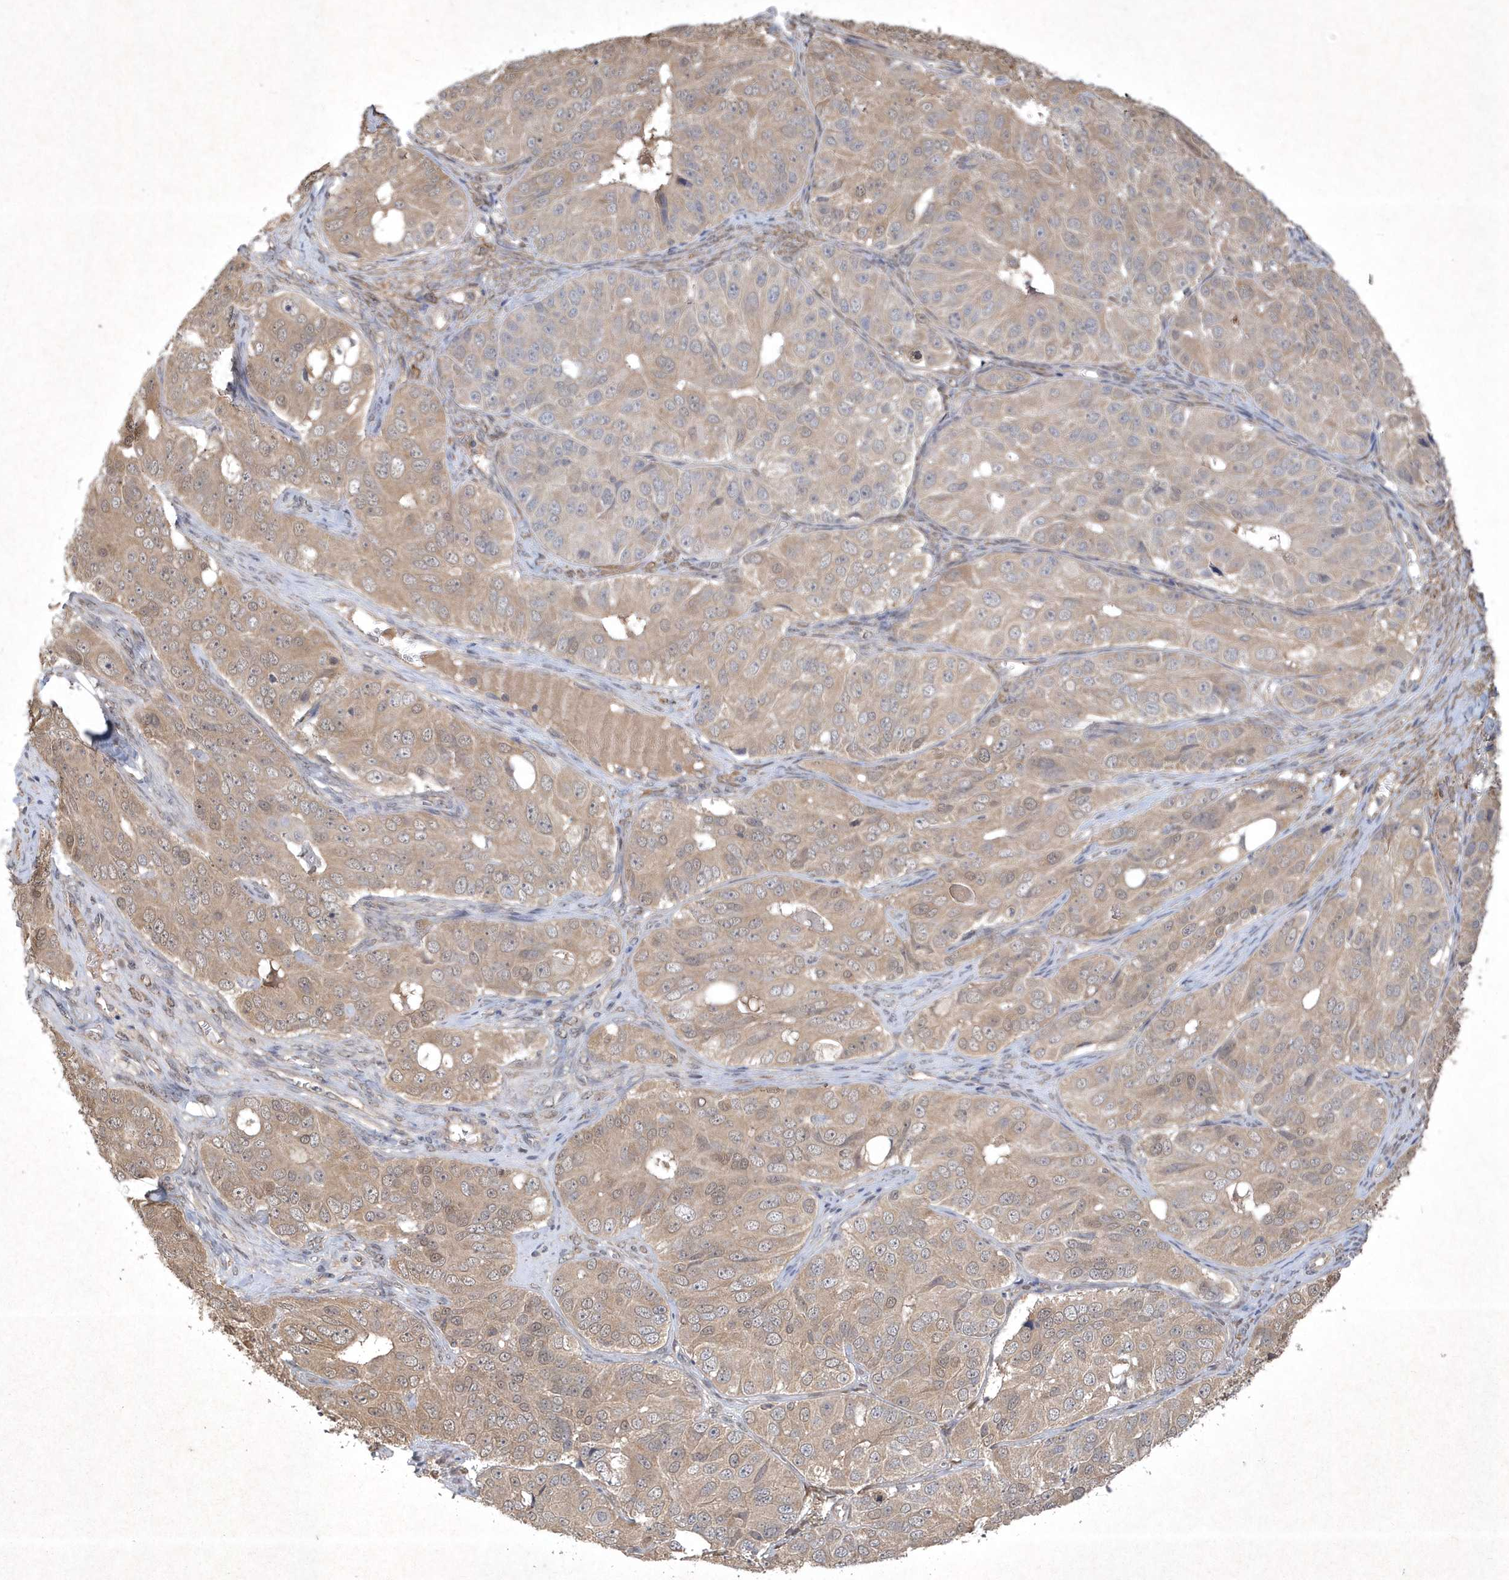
{"staining": {"intensity": "weak", "quantity": "25%-75%", "location": "cytoplasmic/membranous"}, "tissue": "ovarian cancer", "cell_type": "Tumor cells", "image_type": "cancer", "snomed": [{"axis": "morphology", "description": "Carcinoma, endometroid"}, {"axis": "topography", "description": "Ovary"}], "caption": "A brown stain shows weak cytoplasmic/membranous staining of a protein in human ovarian cancer tumor cells.", "gene": "AKR7A2", "patient": {"sex": "female", "age": 51}}